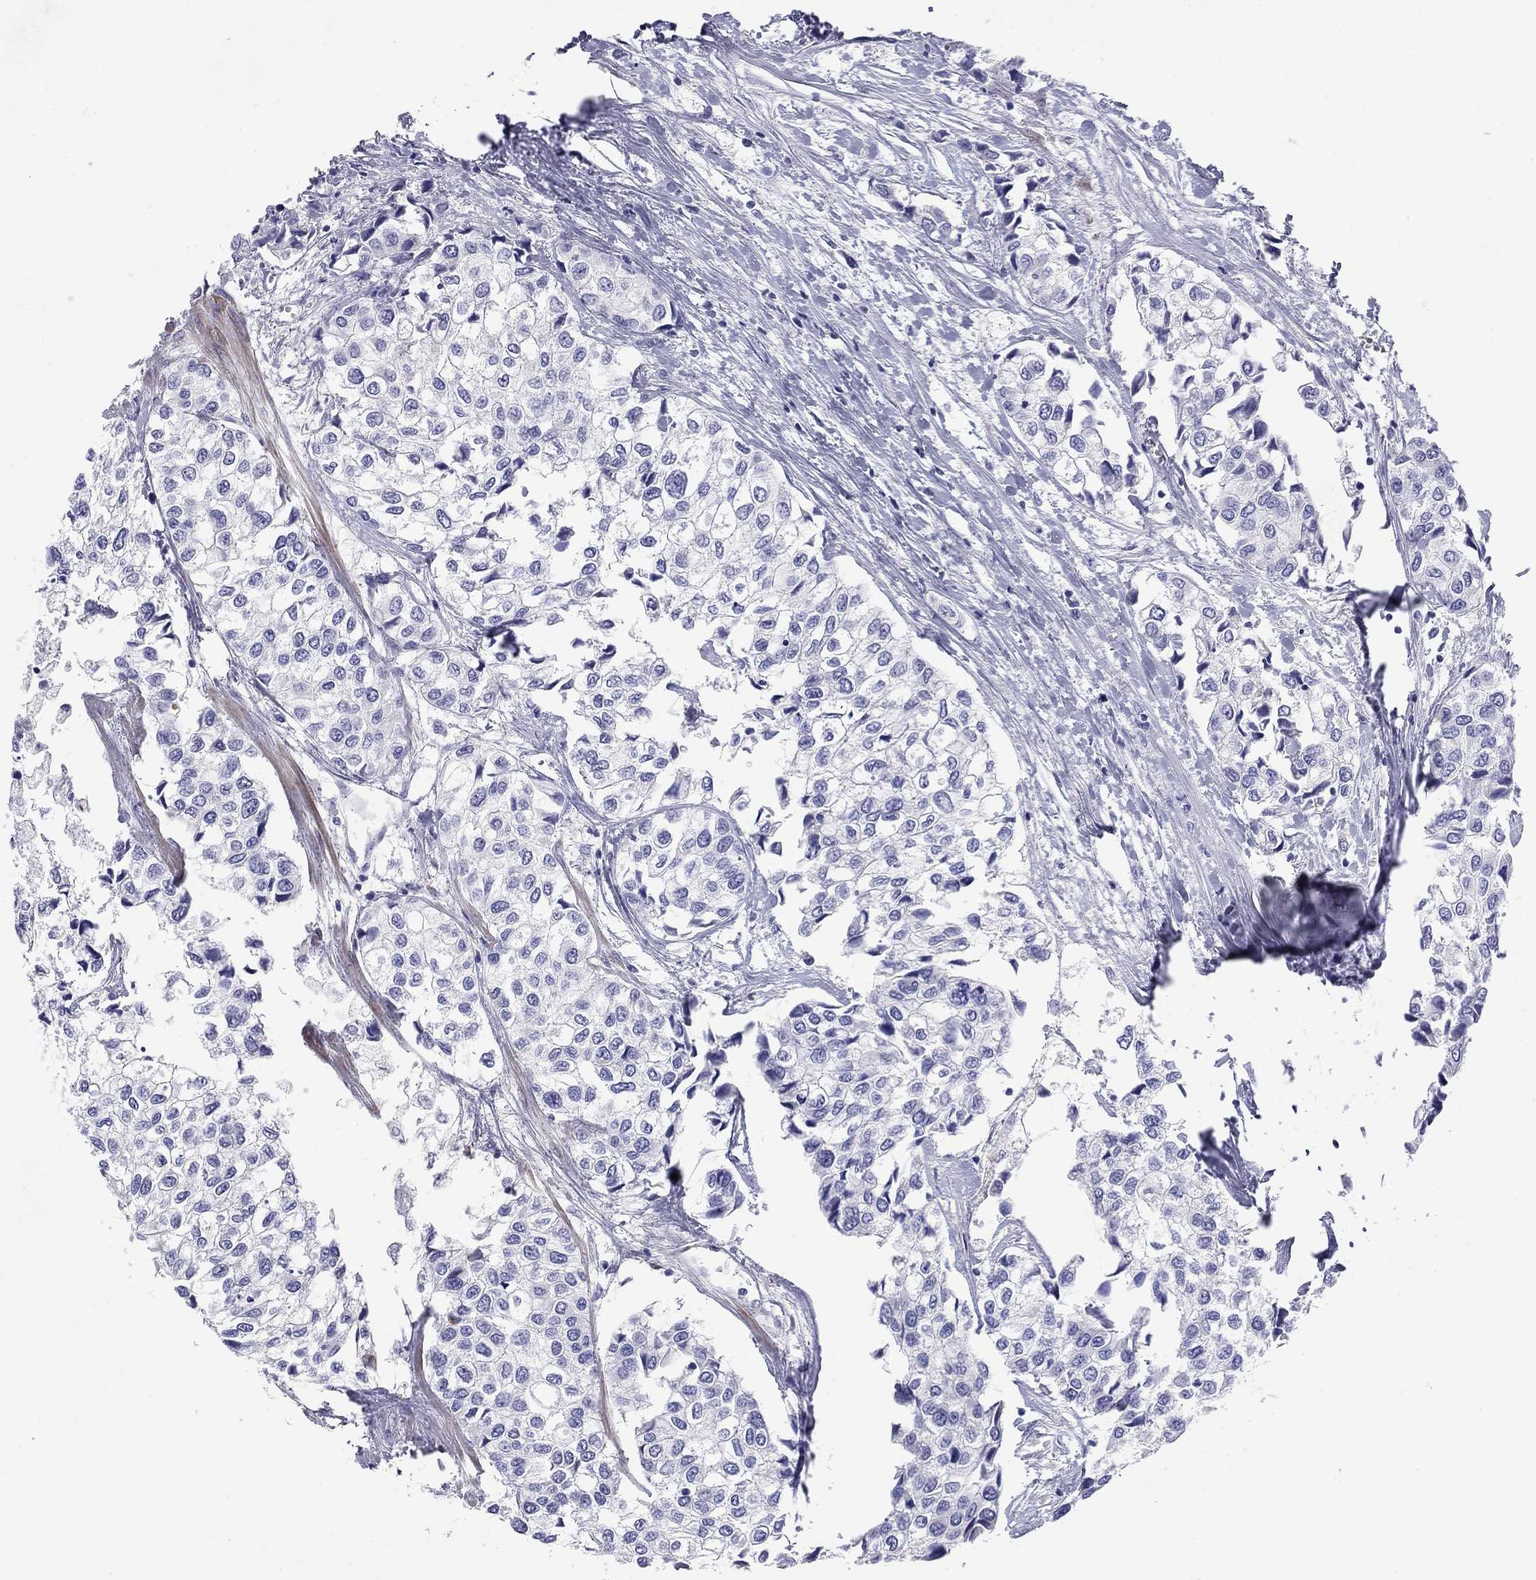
{"staining": {"intensity": "negative", "quantity": "none", "location": "none"}, "tissue": "urothelial cancer", "cell_type": "Tumor cells", "image_type": "cancer", "snomed": [{"axis": "morphology", "description": "Urothelial carcinoma, High grade"}, {"axis": "topography", "description": "Urinary bladder"}], "caption": "IHC histopathology image of high-grade urothelial carcinoma stained for a protein (brown), which displays no positivity in tumor cells. (Brightfield microscopy of DAB immunohistochemistry at high magnification).", "gene": "CMYA5", "patient": {"sex": "male", "age": 73}}